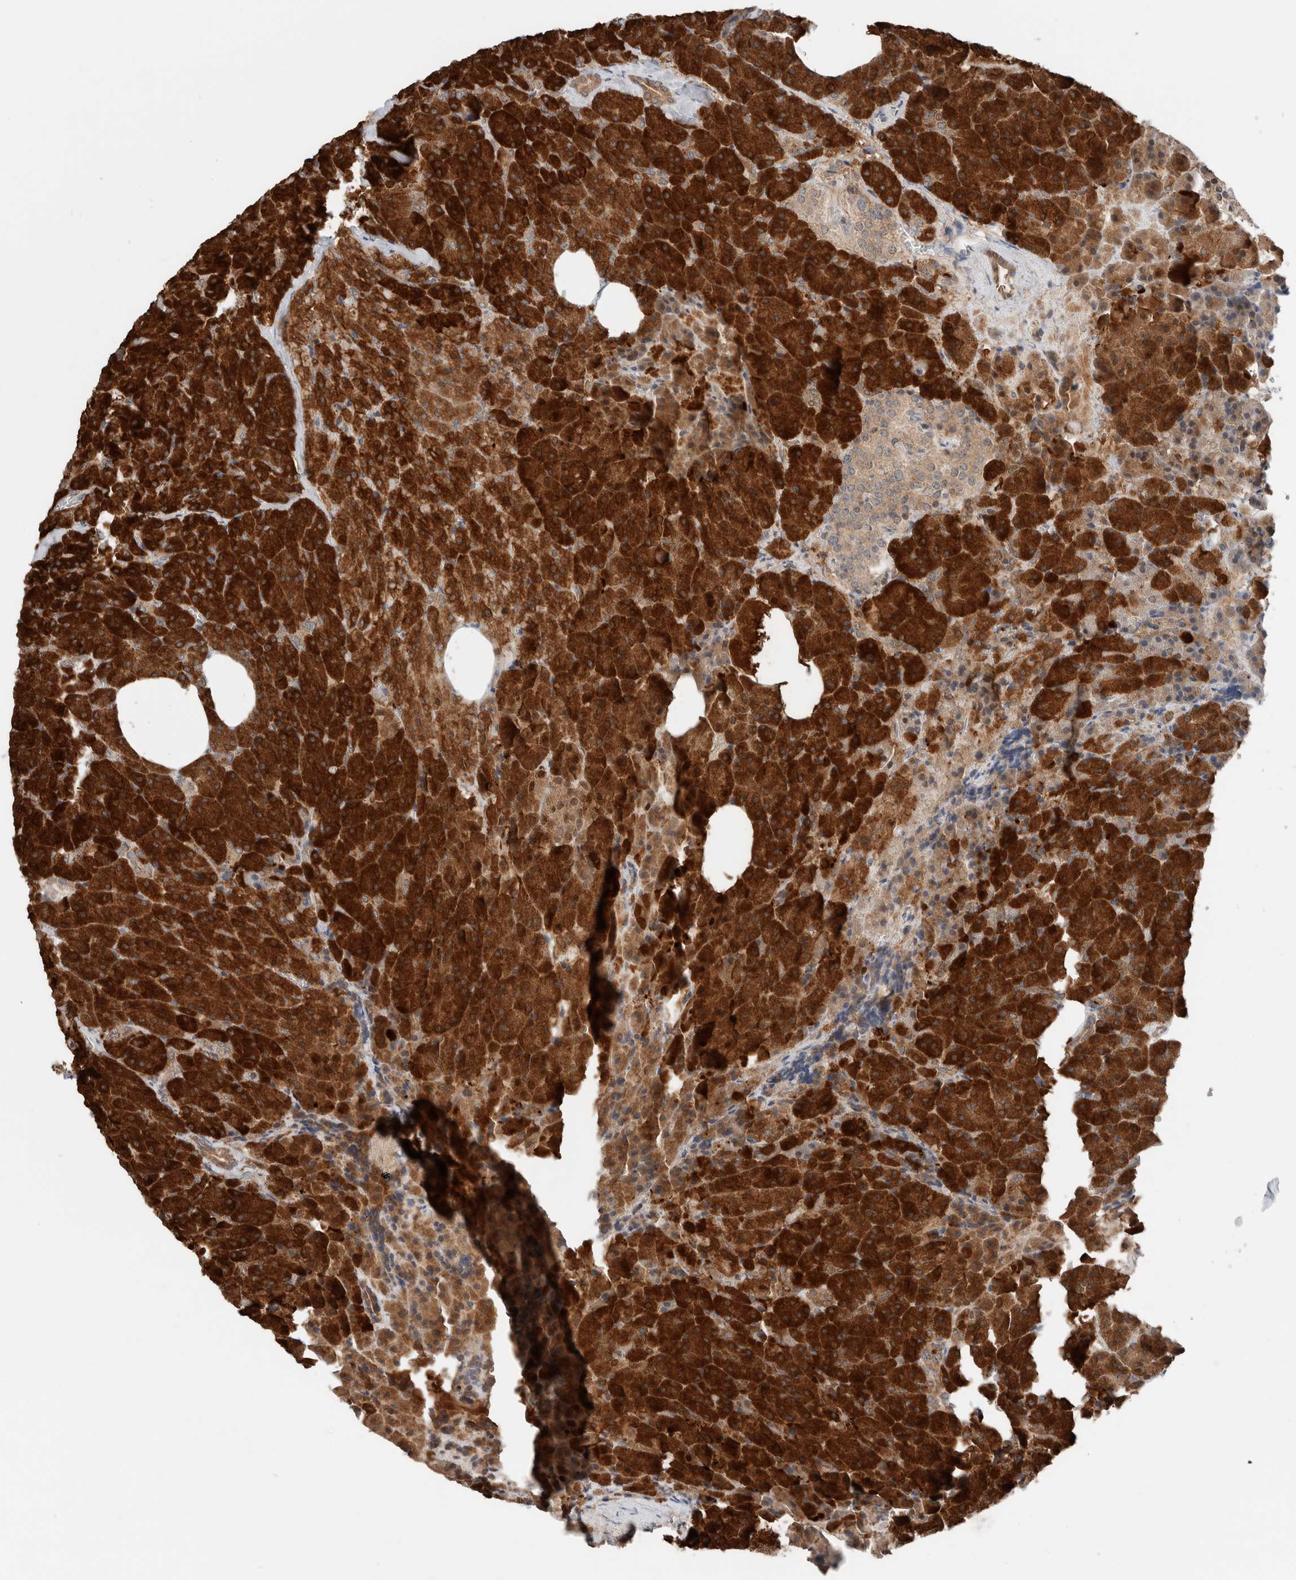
{"staining": {"intensity": "strong", "quantity": ">75%", "location": "cytoplasmic/membranous"}, "tissue": "pancreas", "cell_type": "Exocrine glandular cells", "image_type": "normal", "snomed": [{"axis": "morphology", "description": "Normal tissue, NOS"}, {"axis": "morphology", "description": "Carcinoid, malignant, NOS"}, {"axis": "topography", "description": "Pancreas"}], "caption": "Protein expression by immunohistochemistry (IHC) reveals strong cytoplasmic/membranous staining in approximately >75% of exocrine glandular cells in unremarkable pancreas. Using DAB (3,3'-diaminobenzidine) (brown) and hematoxylin (blue) stains, captured at high magnification using brightfield microscopy.", "gene": "XPNPEP1", "patient": {"sex": "female", "age": 35}}